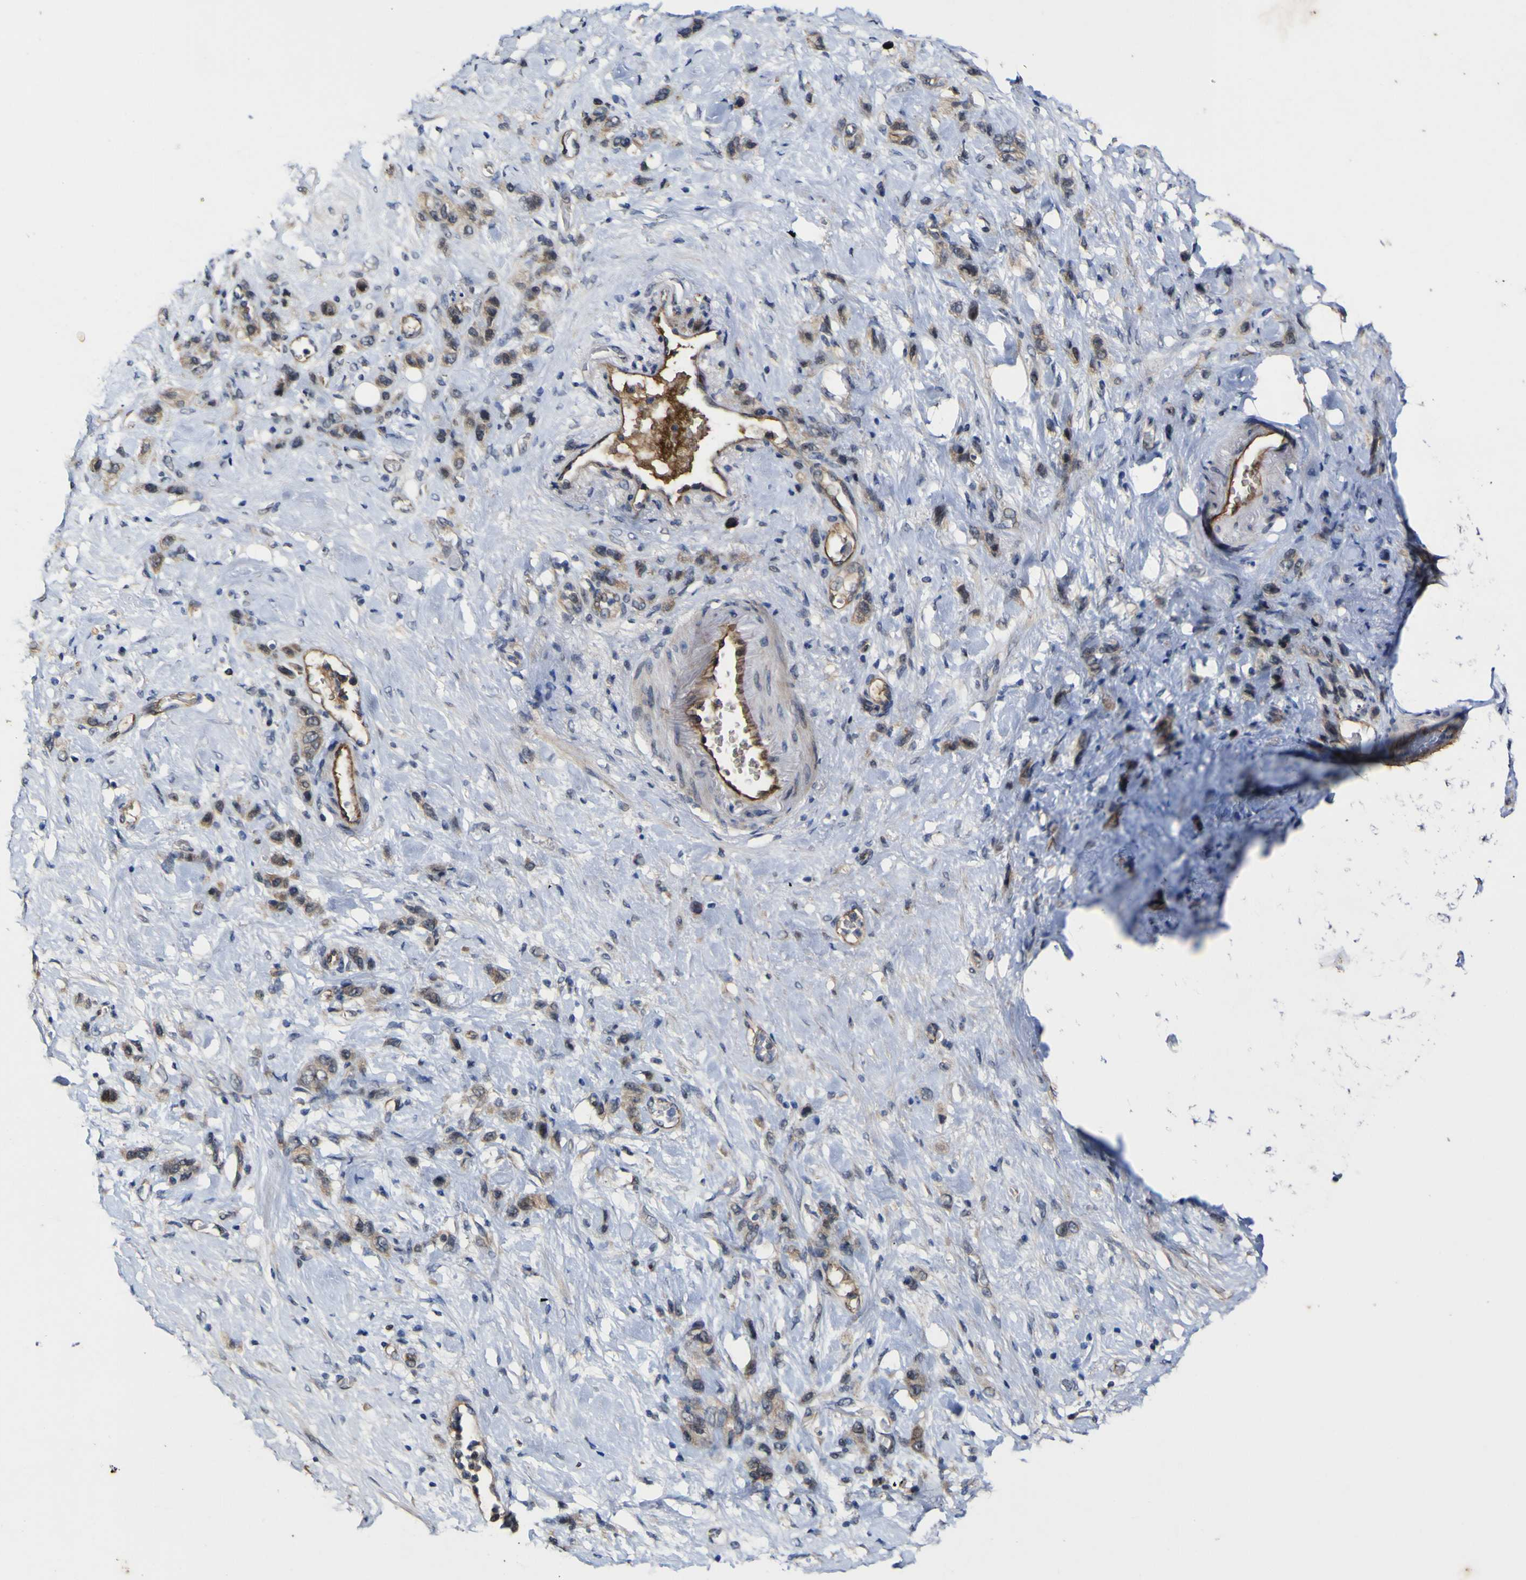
{"staining": {"intensity": "weak", "quantity": ">75%", "location": "cytoplasmic/membranous"}, "tissue": "stomach cancer", "cell_type": "Tumor cells", "image_type": "cancer", "snomed": [{"axis": "morphology", "description": "Adenocarcinoma, NOS"}, {"axis": "morphology", "description": "Adenocarcinoma, High grade"}, {"axis": "topography", "description": "Stomach, upper"}, {"axis": "topography", "description": "Stomach, lower"}], "caption": "A histopathology image showing weak cytoplasmic/membranous expression in approximately >75% of tumor cells in stomach adenocarcinoma, as visualized by brown immunohistochemical staining.", "gene": "CCL2", "patient": {"sex": "female", "age": 65}}